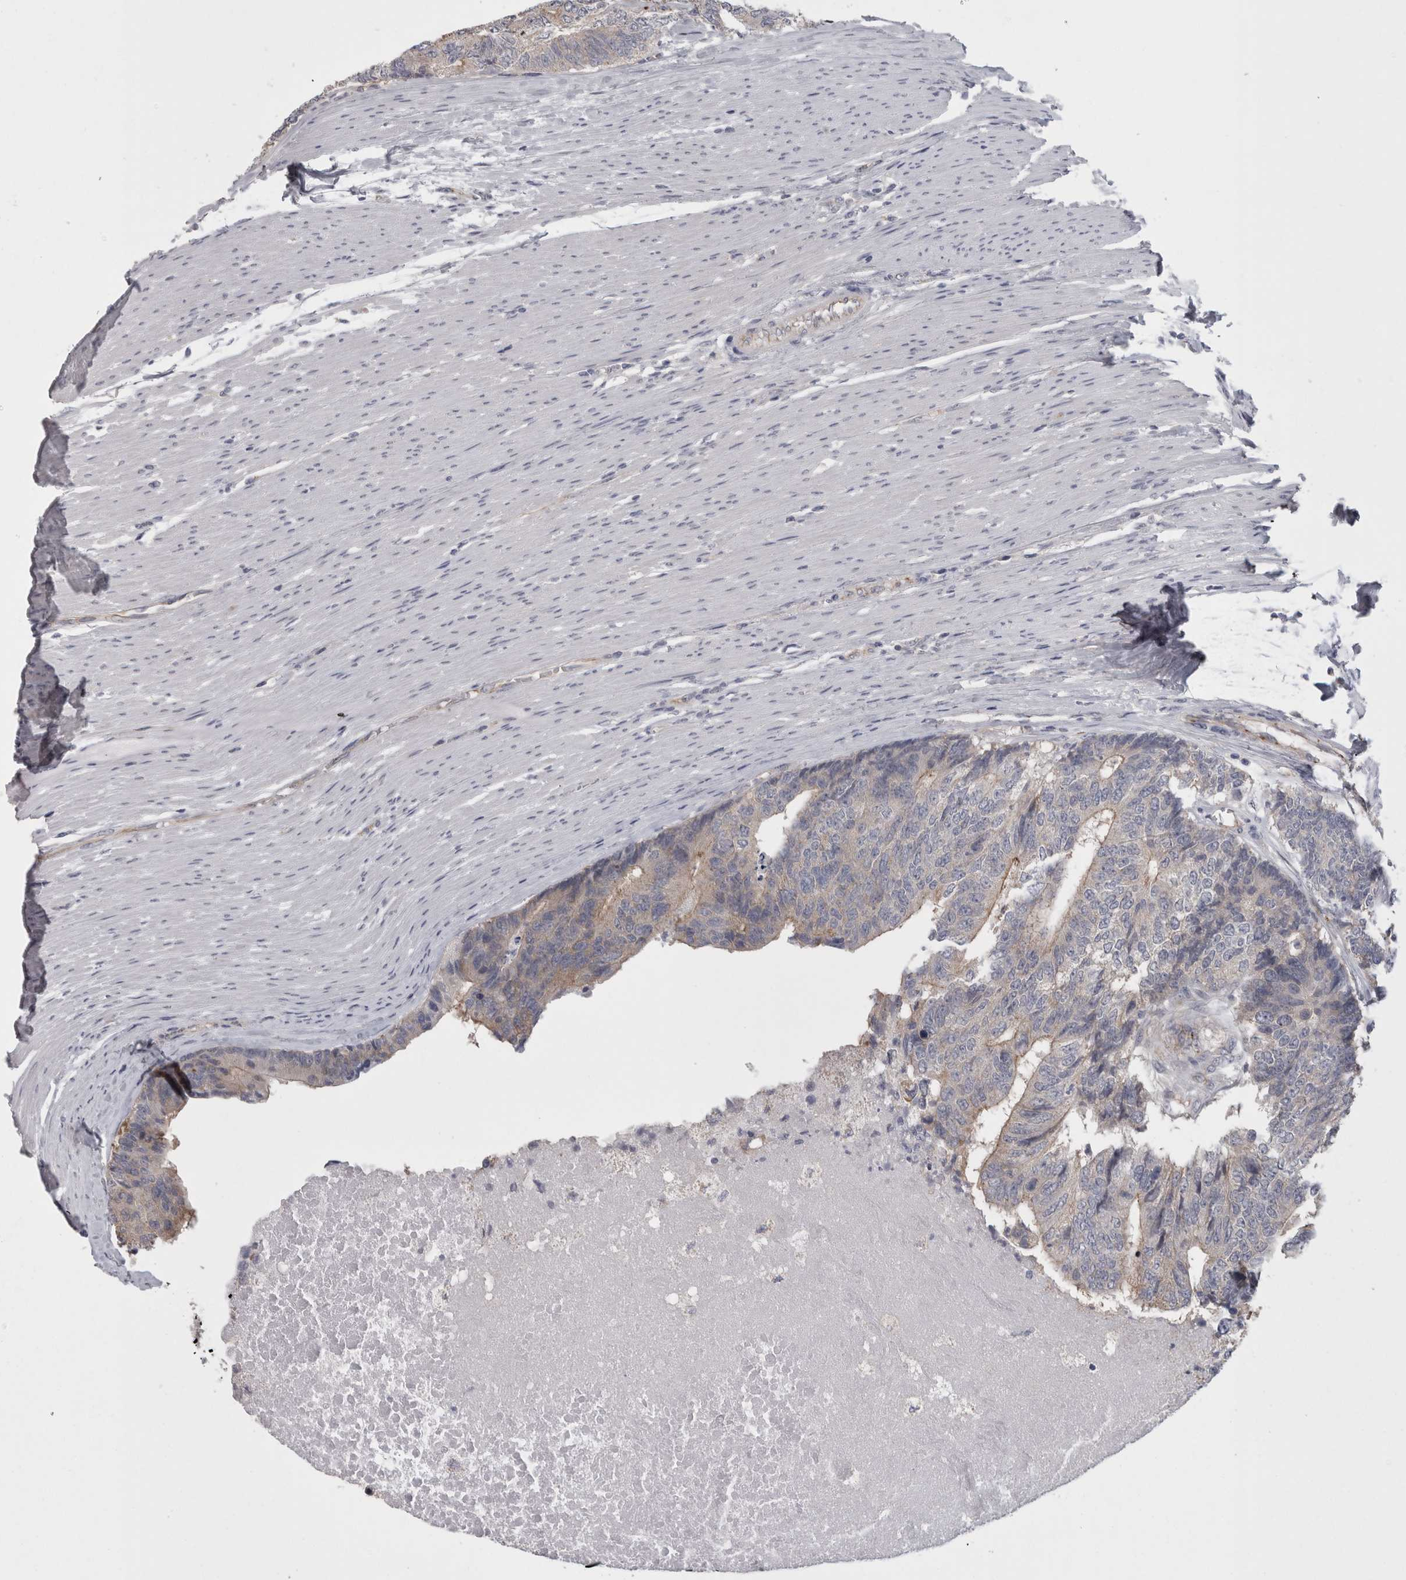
{"staining": {"intensity": "moderate", "quantity": "<25%", "location": "cytoplasmic/membranous"}, "tissue": "colorectal cancer", "cell_type": "Tumor cells", "image_type": "cancer", "snomed": [{"axis": "morphology", "description": "Adenocarcinoma, NOS"}, {"axis": "topography", "description": "Colon"}], "caption": "Colorectal adenocarcinoma stained for a protein shows moderate cytoplasmic/membranous positivity in tumor cells. The staining is performed using DAB (3,3'-diaminobenzidine) brown chromogen to label protein expression. The nuclei are counter-stained blue using hematoxylin.", "gene": "LYZL6", "patient": {"sex": "female", "age": 67}}